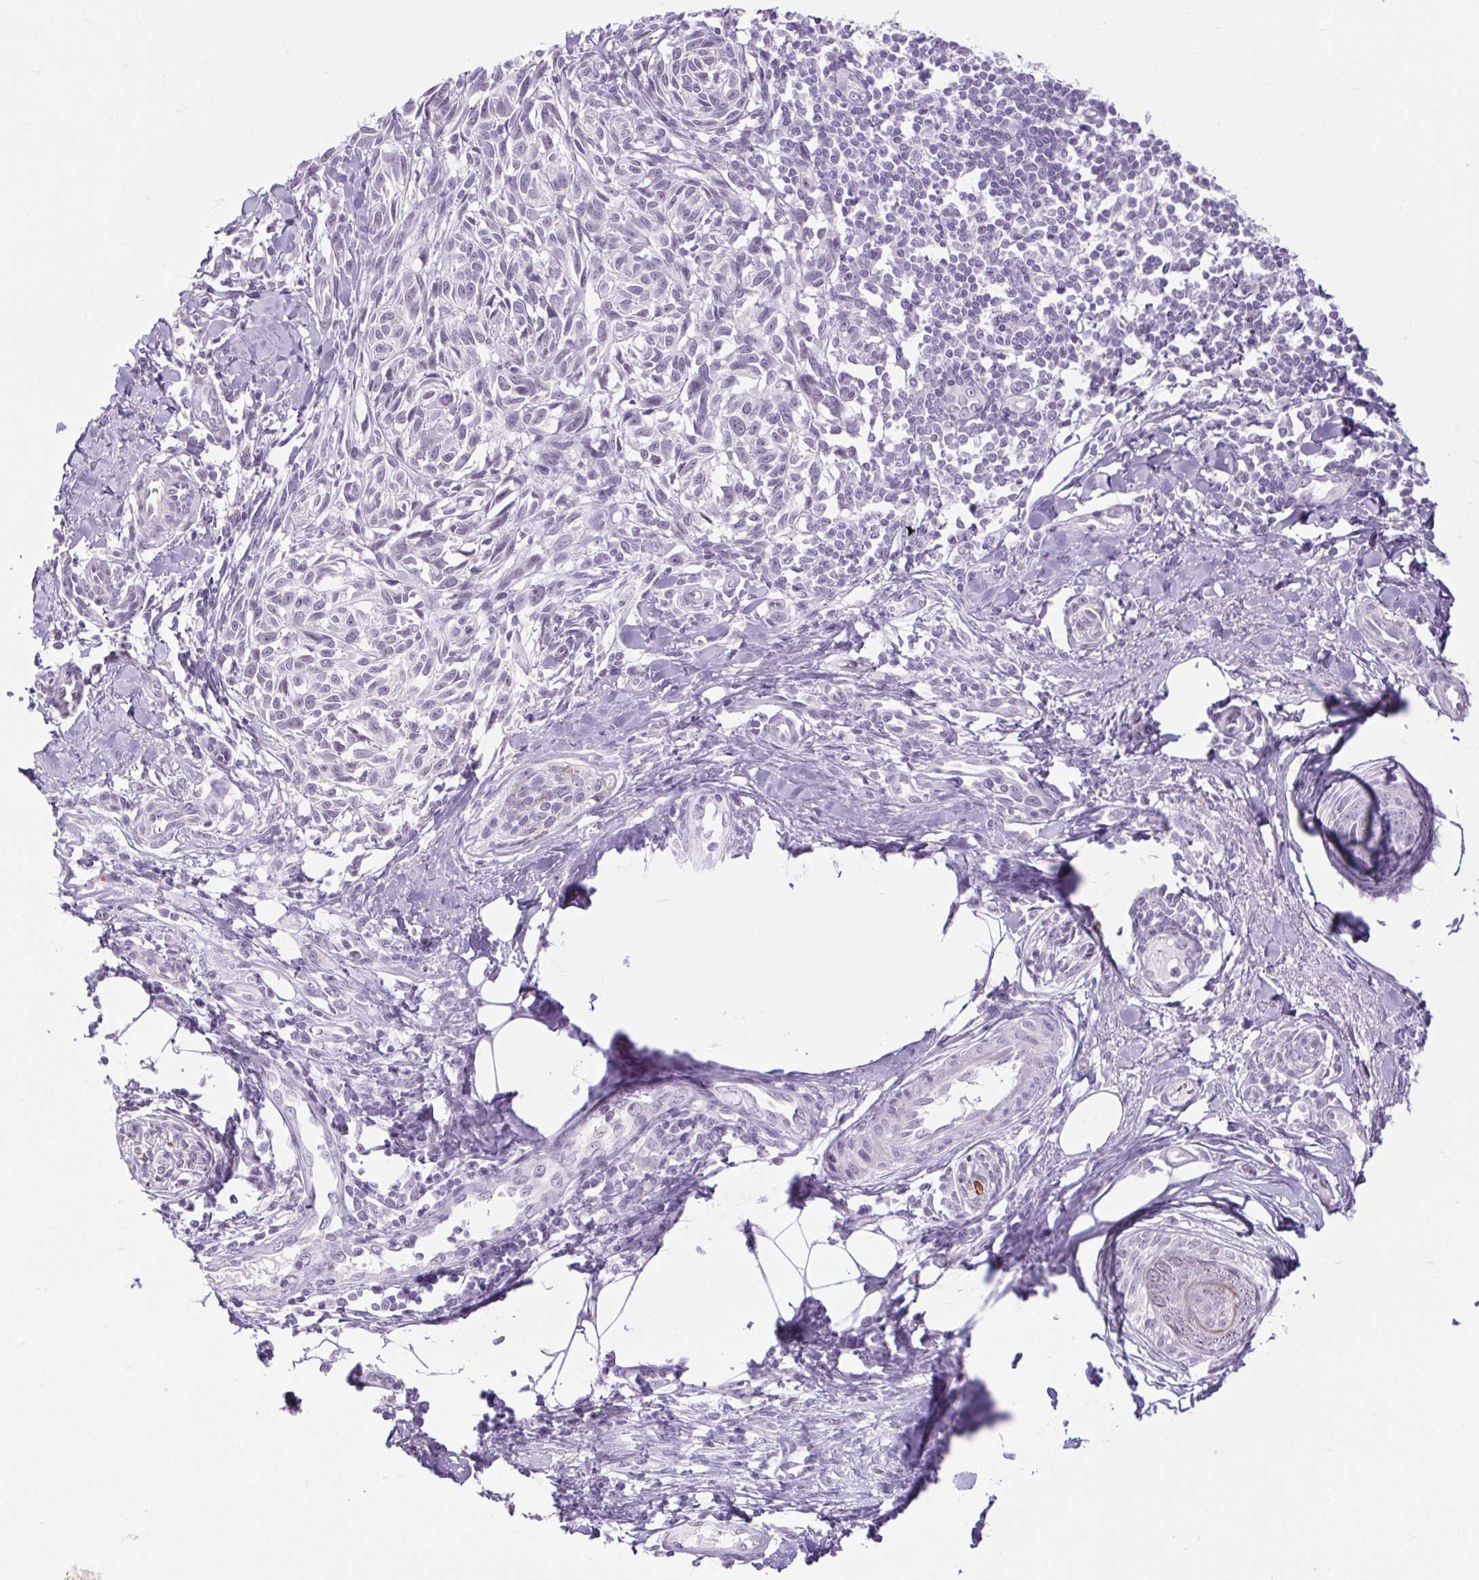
{"staining": {"intensity": "negative", "quantity": "none", "location": "none"}, "tissue": "melanoma", "cell_type": "Tumor cells", "image_type": "cancer", "snomed": [{"axis": "morphology", "description": "Malignant melanoma, NOS"}, {"axis": "topography", "description": "Skin"}], "caption": "Immunohistochemical staining of melanoma reveals no significant positivity in tumor cells.", "gene": "BCAS1", "patient": {"sex": "female", "age": 86}}